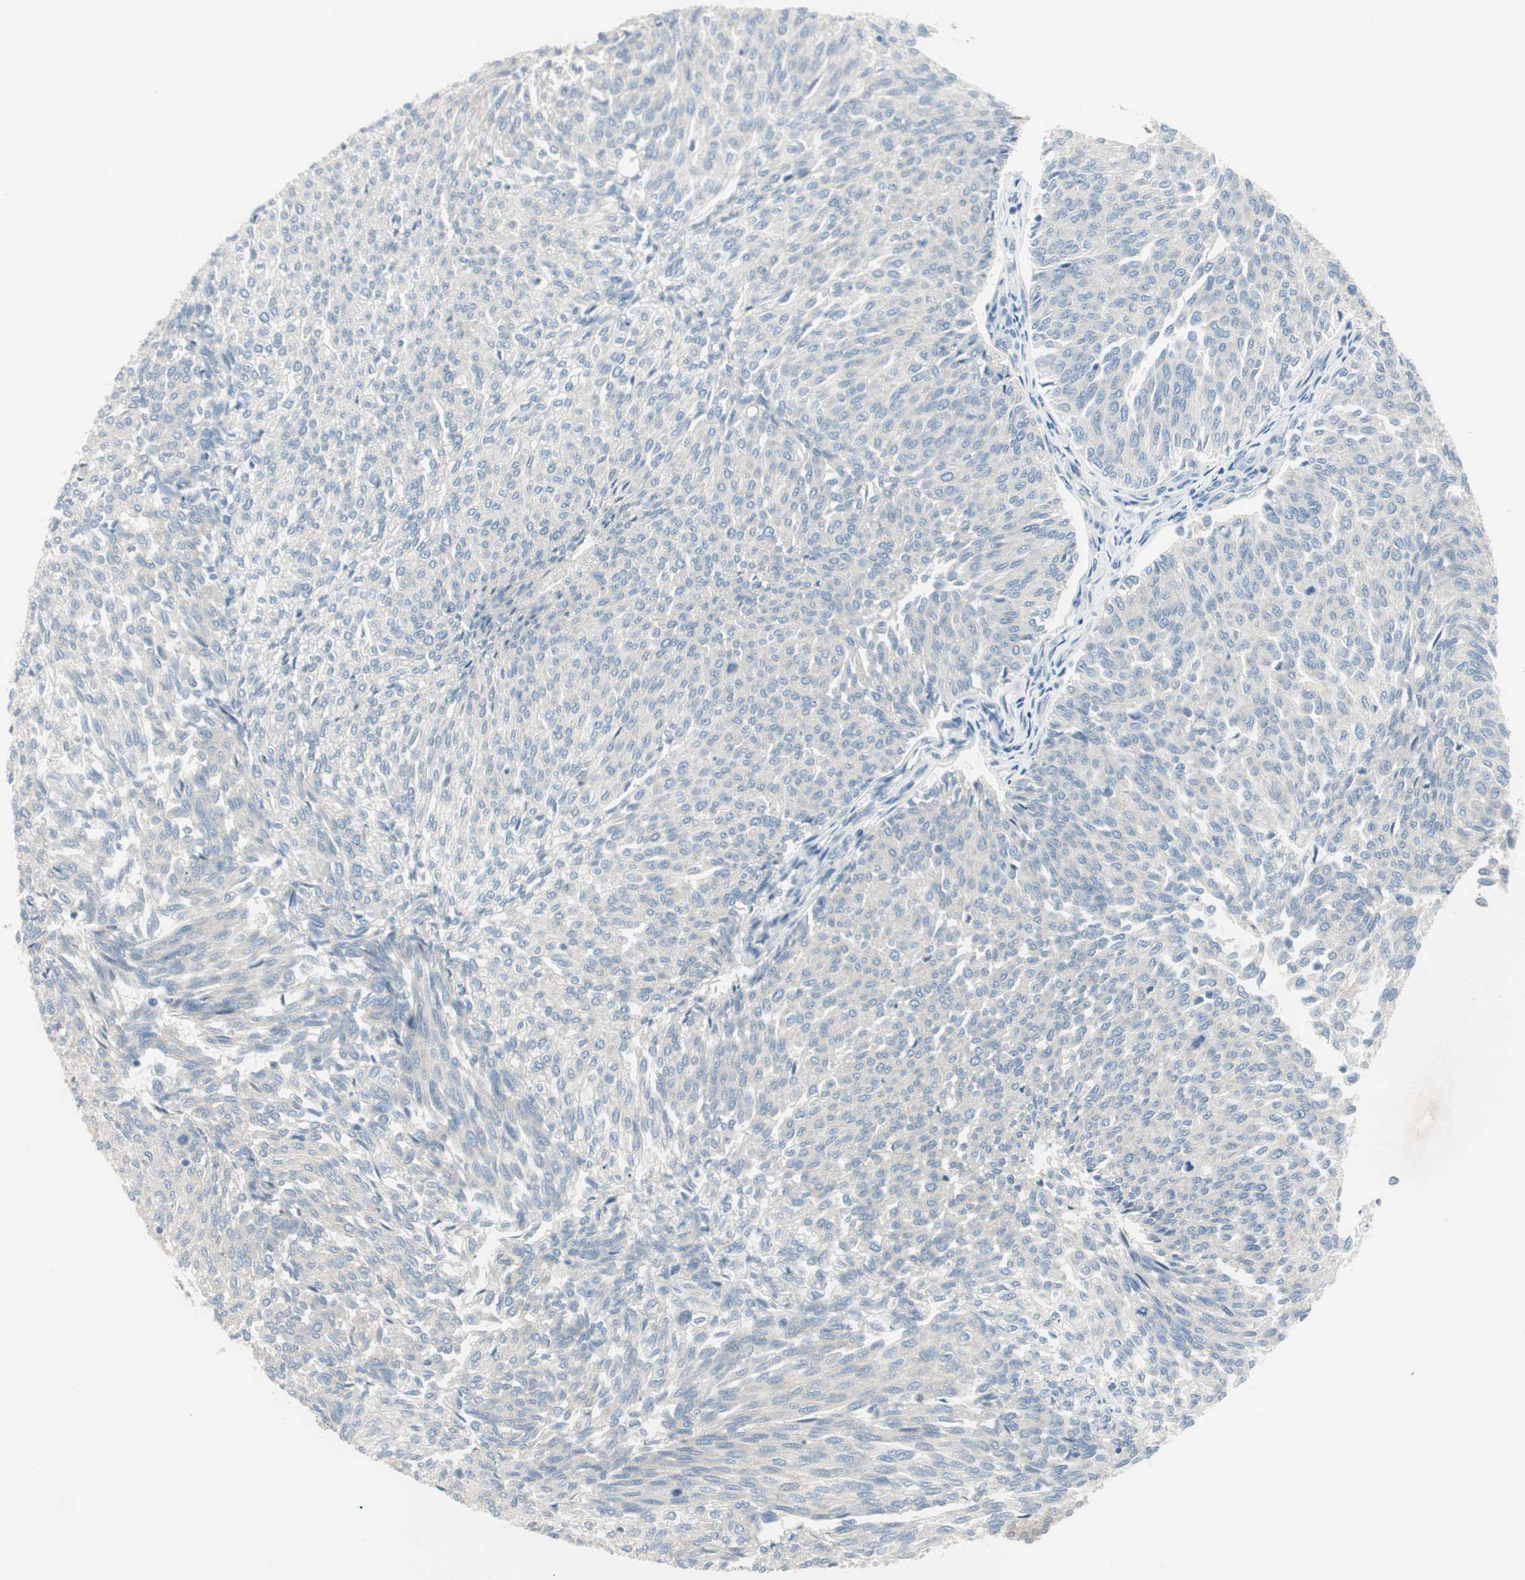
{"staining": {"intensity": "negative", "quantity": "none", "location": "none"}, "tissue": "urothelial cancer", "cell_type": "Tumor cells", "image_type": "cancer", "snomed": [{"axis": "morphology", "description": "Urothelial carcinoma, Low grade"}, {"axis": "topography", "description": "Urinary bladder"}], "caption": "Immunohistochemical staining of low-grade urothelial carcinoma reveals no significant staining in tumor cells.", "gene": "SPINK4", "patient": {"sex": "female", "age": 79}}